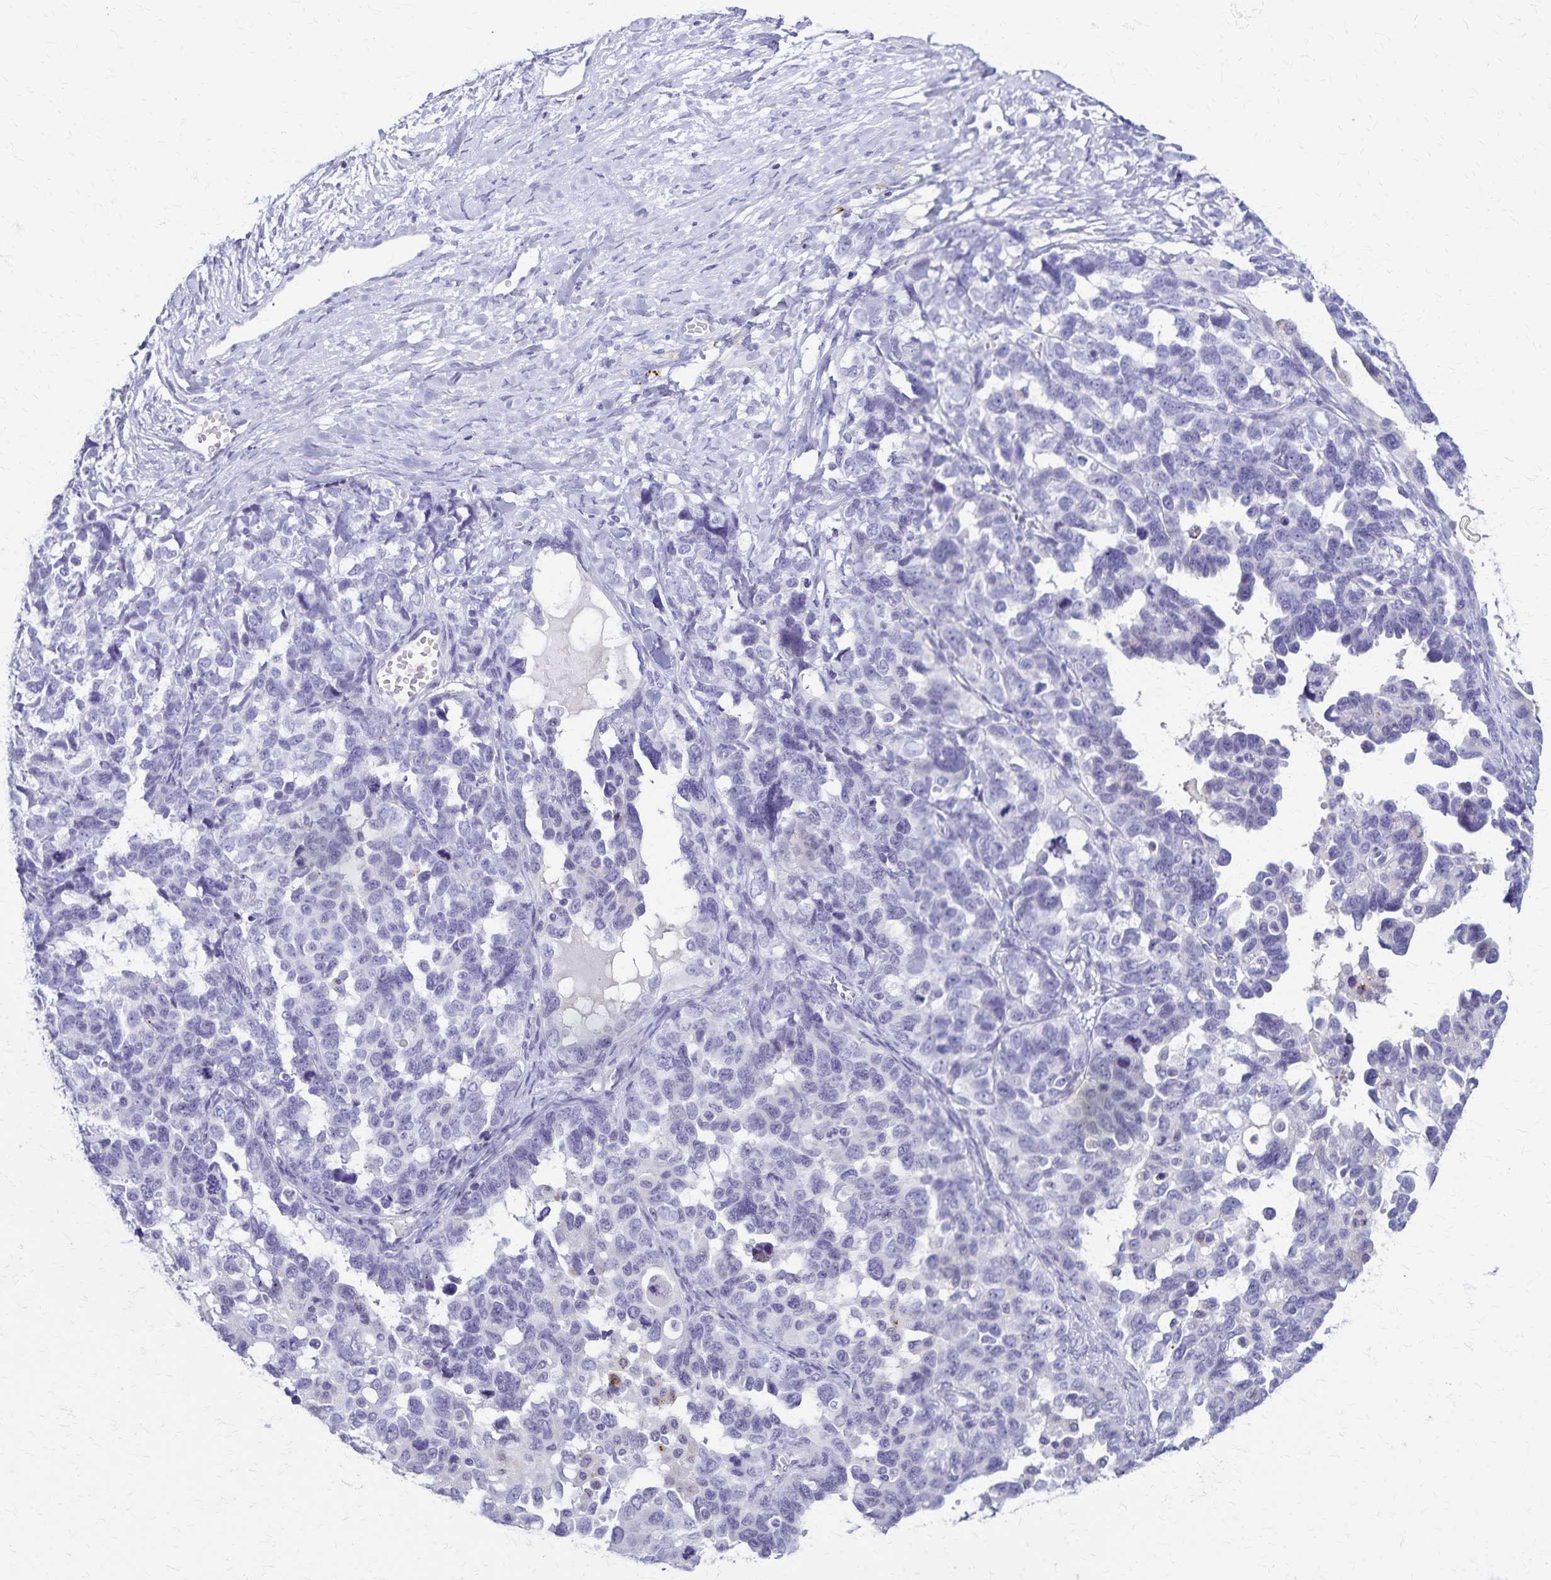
{"staining": {"intensity": "negative", "quantity": "none", "location": "none"}, "tissue": "ovarian cancer", "cell_type": "Tumor cells", "image_type": "cancer", "snomed": [{"axis": "morphology", "description": "Cystadenocarcinoma, serous, NOS"}, {"axis": "topography", "description": "Ovary"}], "caption": "Histopathology image shows no protein positivity in tumor cells of ovarian serous cystadenocarcinoma tissue.", "gene": "TMEM60", "patient": {"sex": "female", "age": 69}}